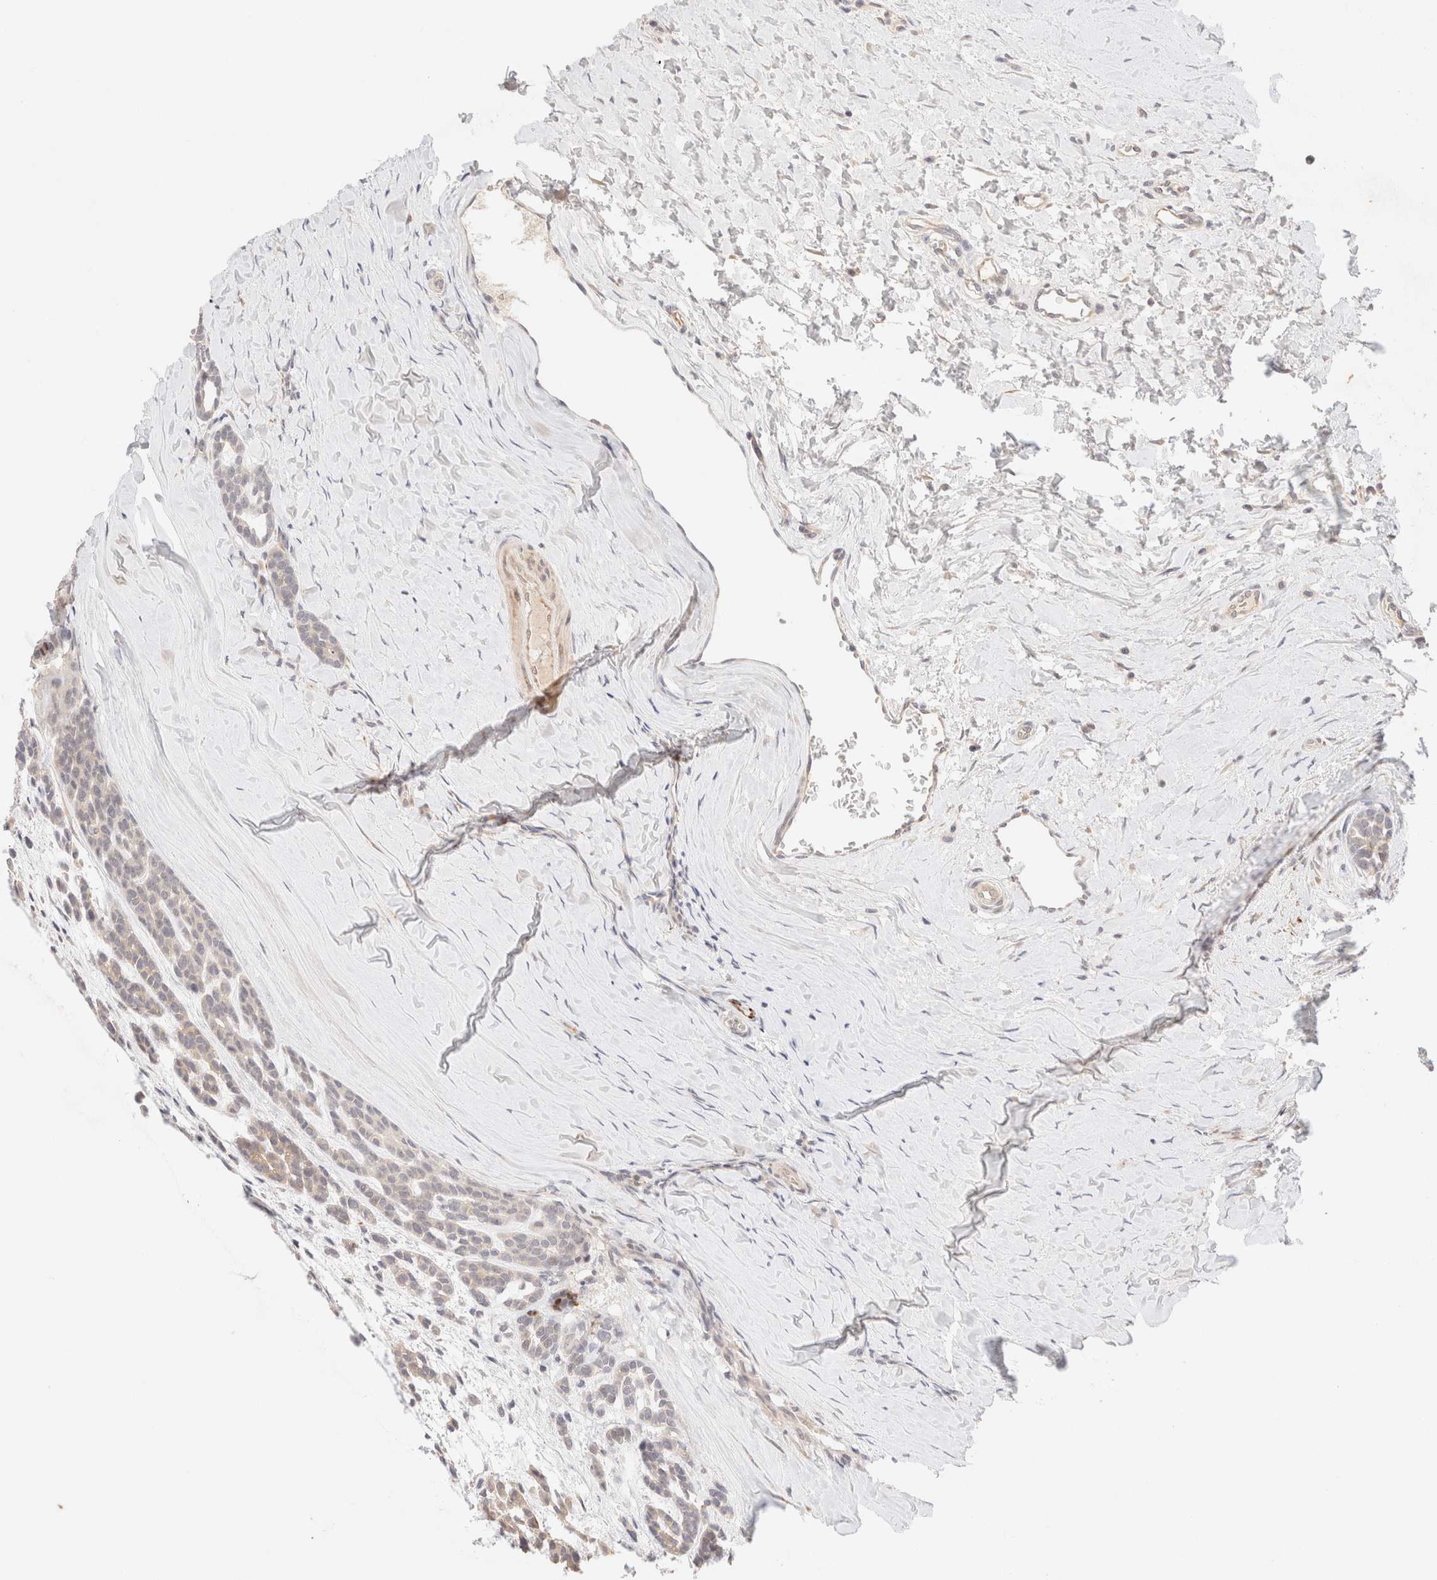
{"staining": {"intensity": "negative", "quantity": "none", "location": "none"}, "tissue": "head and neck cancer", "cell_type": "Tumor cells", "image_type": "cancer", "snomed": [{"axis": "morphology", "description": "Adenocarcinoma, NOS"}, {"axis": "morphology", "description": "Adenoma, NOS"}, {"axis": "topography", "description": "Head-Neck"}], "caption": "Tumor cells show no significant staining in adenocarcinoma (head and neck).", "gene": "SNTB1", "patient": {"sex": "female", "age": 55}}